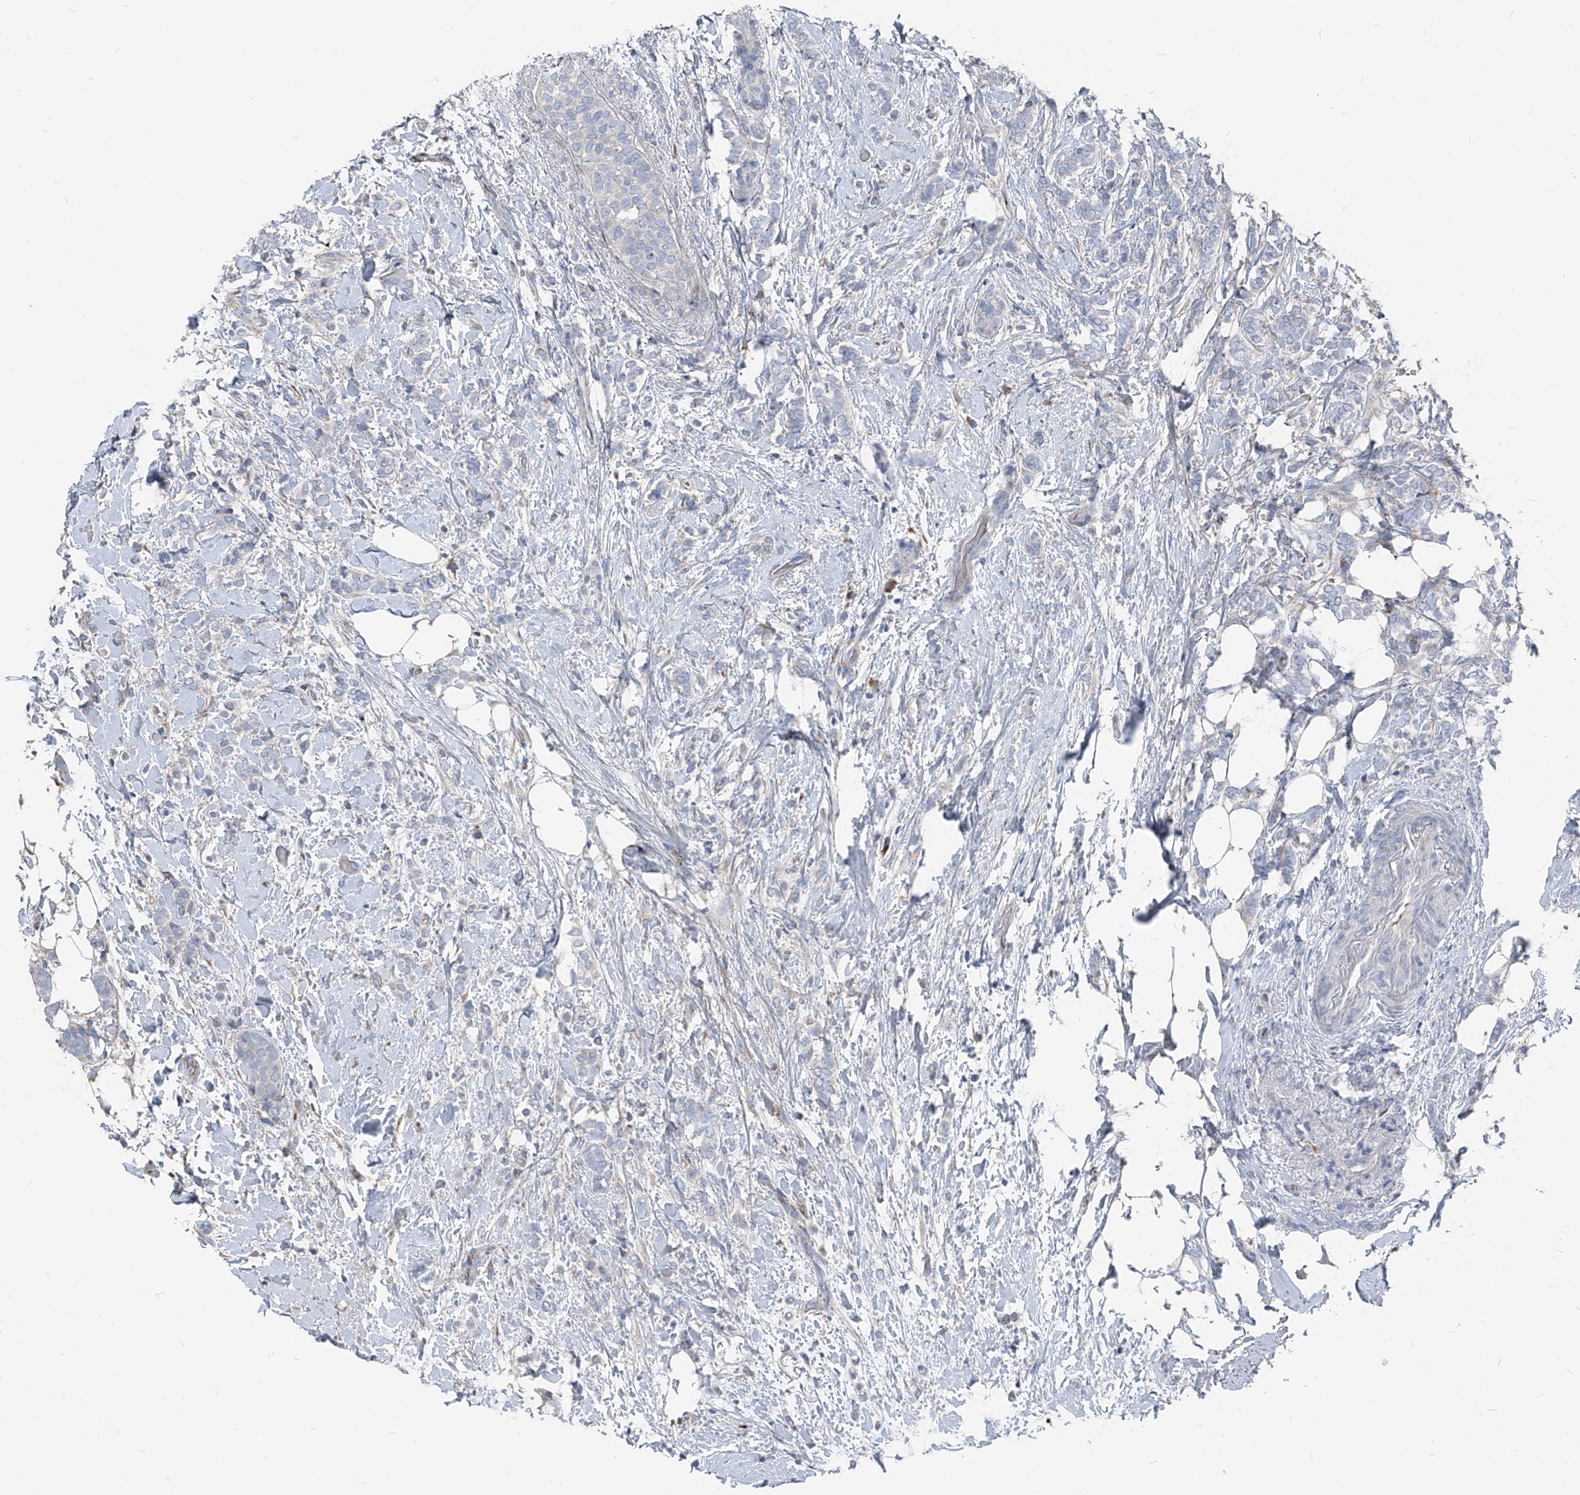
{"staining": {"intensity": "negative", "quantity": "none", "location": "none"}, "tissue": "breast cancer", "cell_type": "Tumor cells", "image_type": "cancer", "snomed": [{"axis": "morphology", "description": "Lobular carcinoma"}, {"axis": "topography", "description": "Breast"}], "caption": "Human lobular carcinoma (breast) stained for a protein using IHC exhibits no expression in tumor cells.", "gene": "IFI27", "patient": {"sex": "female", "age": 50}}